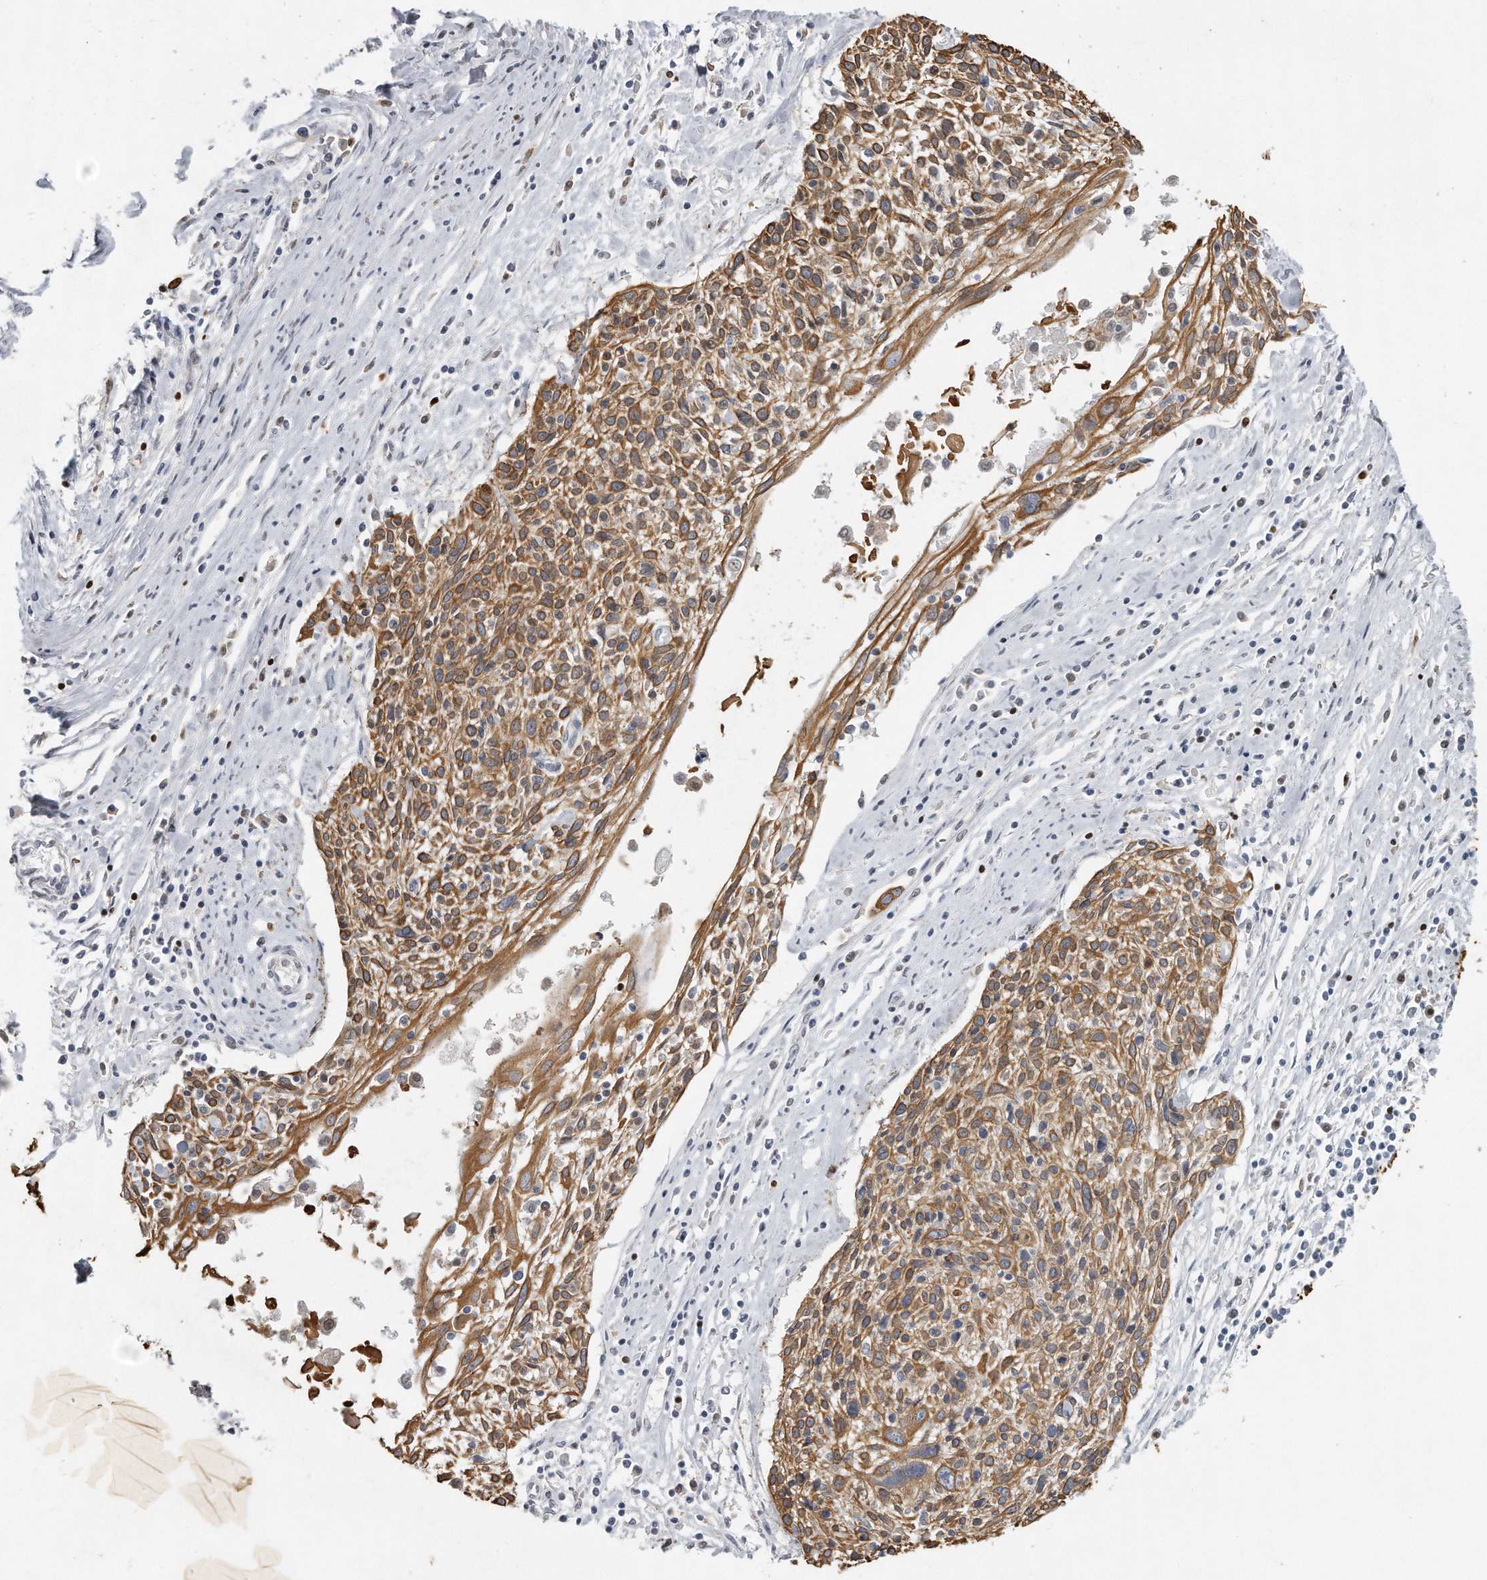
{"staining": {"intensity": "moderate", "quantity": ">75%", "location": "cytoplasmic/membranous"}, "tissue": "cervical cancer", "cell_type": "Tumor cells", "image_type": "cancer", "snomed": [{"axis": "morphology", "description": "Squamous cell carcinoma, NOS"}, {"axis": "topography", "description": "Cervix"}], "caption": "The image demonstrates a brown stain indicating the presence of a protein in the cytoplasmic/membranous of tumor cells in cervical cancer (squamous cell carcinoma).", "gene": "CAMK1", "patient": {"sex": "female", "age": 51}}